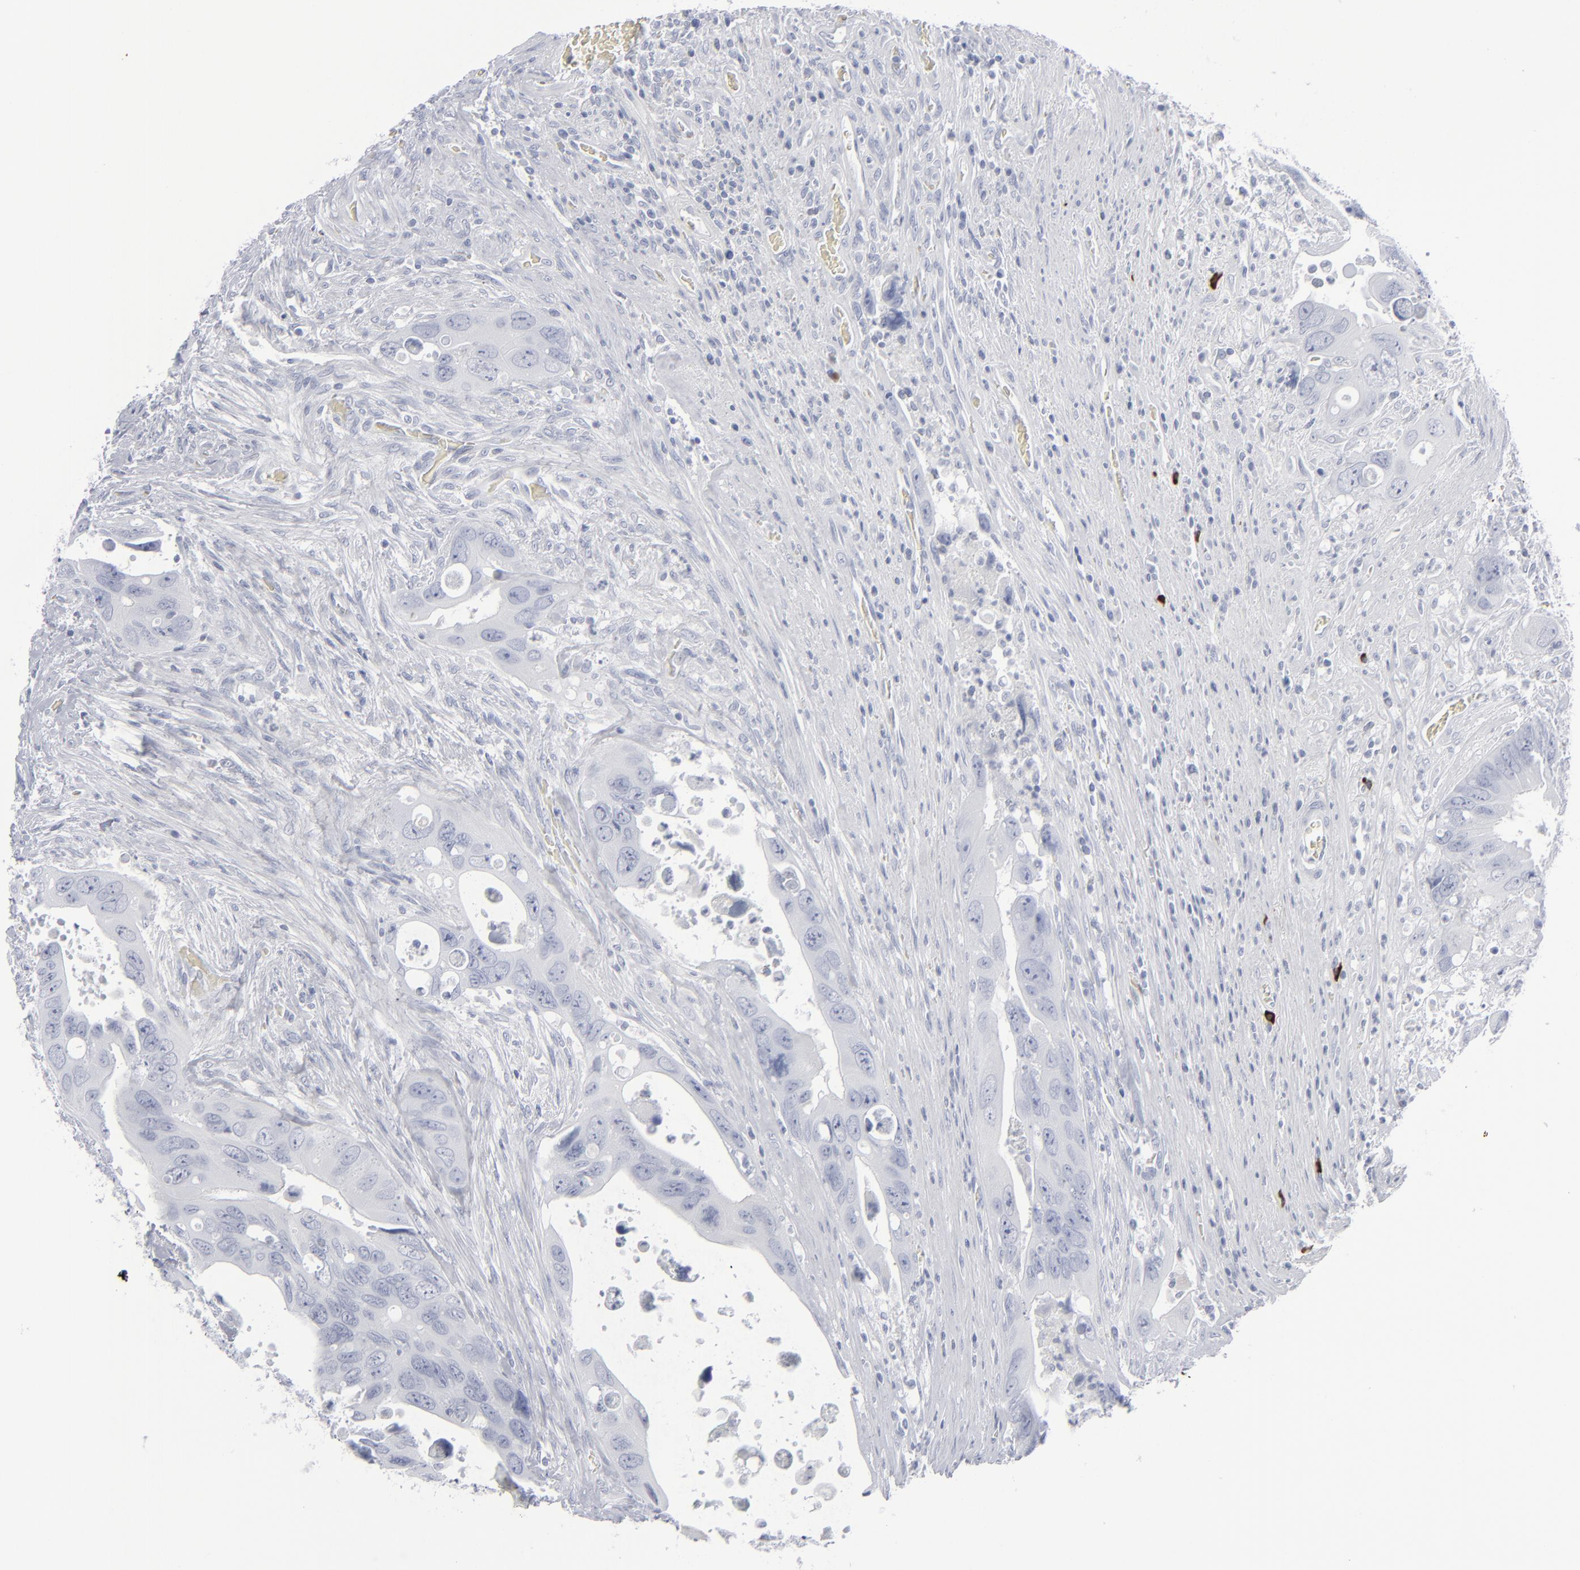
{"staining": {"intensity": "negative", "quantity": "none", "location": "none"}, "tissue": "colorectal cancer", "cell_type": "Tumor cells", "image_type": "cancer", "snomed": [{"axis": "morphology", "description": "Adenocarcinoma, NOS"}, {"axis": "topography", "description": "Rectum"}], "caption": "Tumor cells are negative for brown protein staining in colorectal cancer (adenocarcinoma).", "gene": "MSLN", "patient": {"sex": "male", "age": 70}}